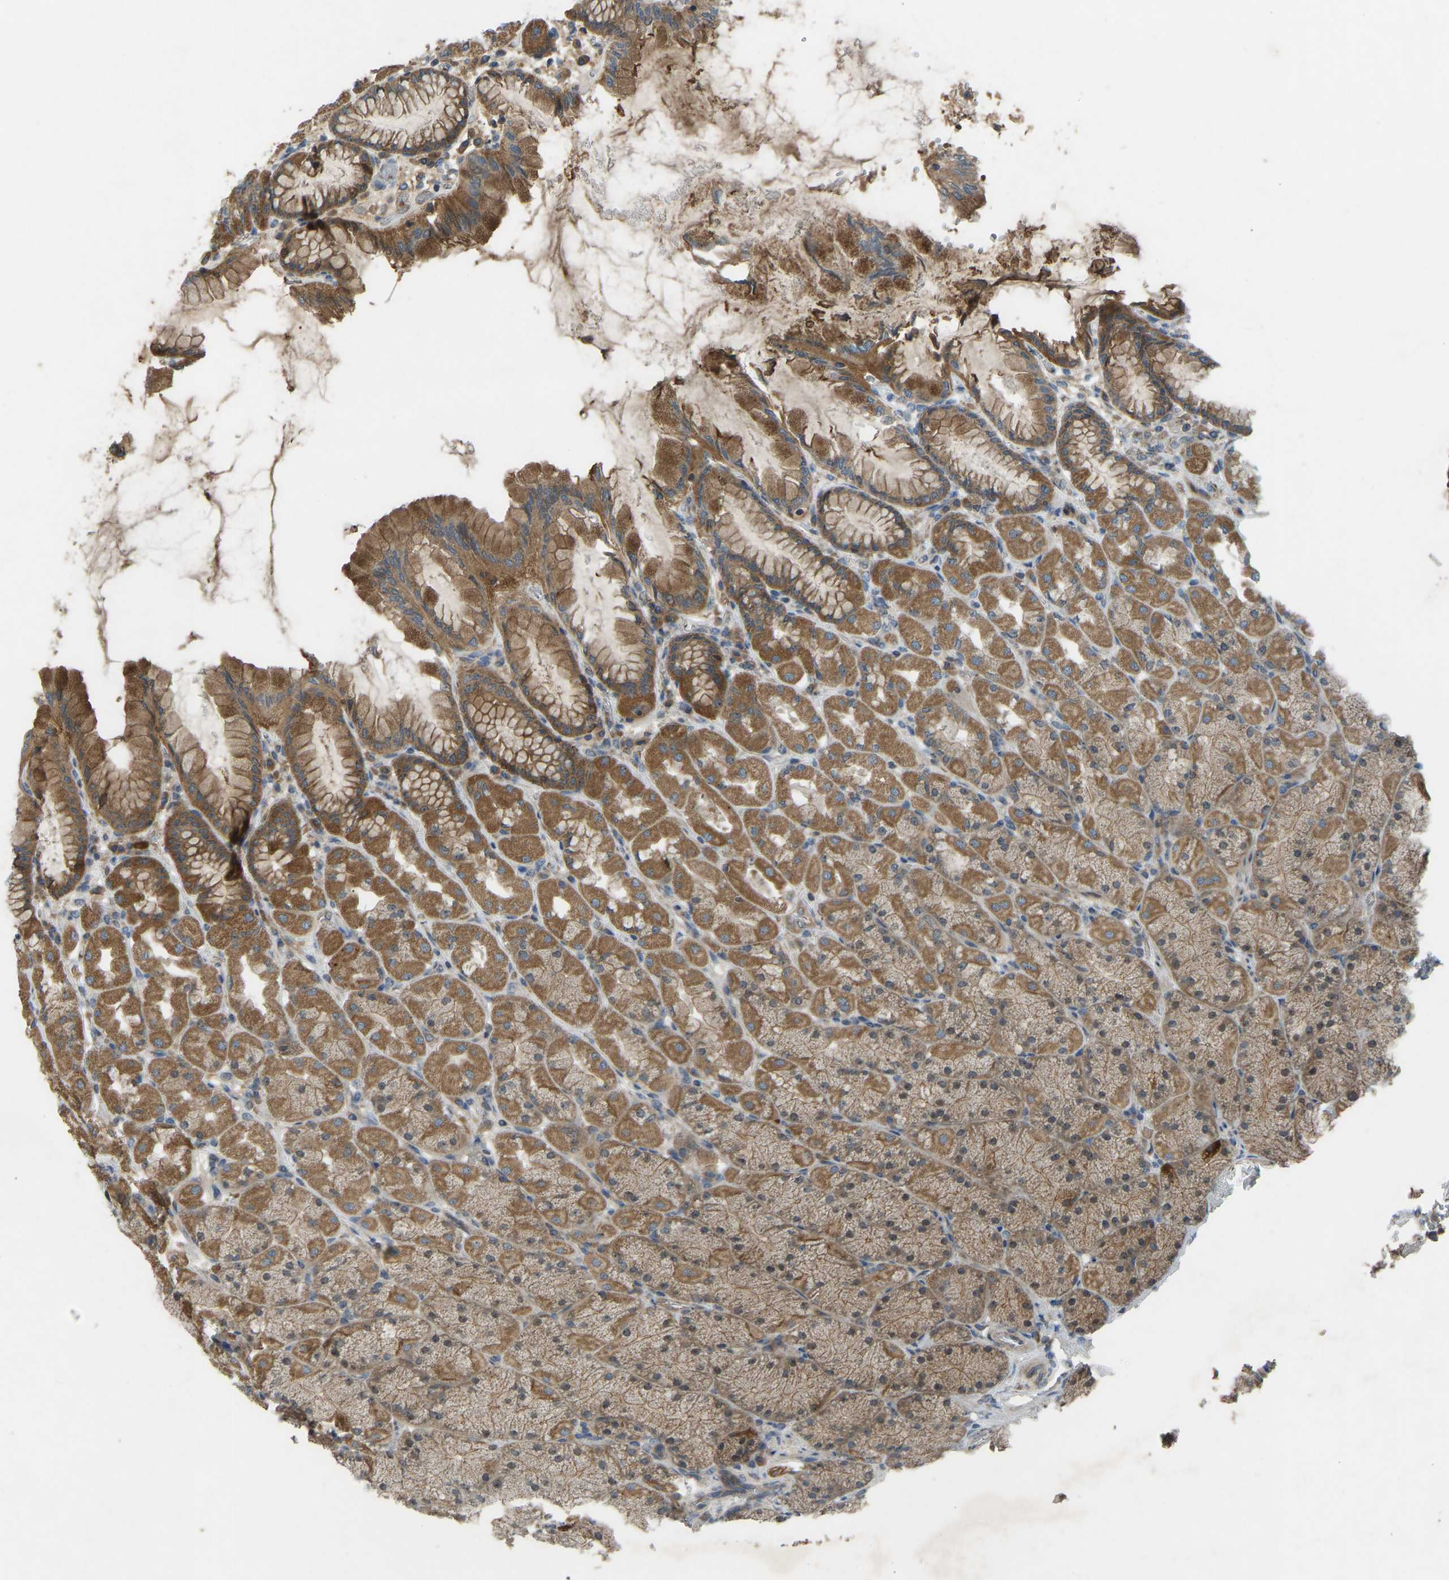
{"staining": {"intensity": "moderate", "quantity": ">75%", "location": "cytoplasmic/membranous"}, "tissue": "stomach", "cell_type": "Glandular cells", "image_type": "normal", "snomed": [{"axis": "morphology", "description": "Normal tissue, NOS"}, {"axis": "topography", "description": "Stomach, upper"}], "caption": "Immunohistochemical staining of normal human stomach demonstrates moderate cytoplasmic/membranous protein positivity in about >75% of glandular cells. (Stains: DAB in brown, nuclei in blue, Microscopy: brightfield microscopy at high magnification).", "gene": "ZNF71", "patient": {"sex": "female", "age": 56}}